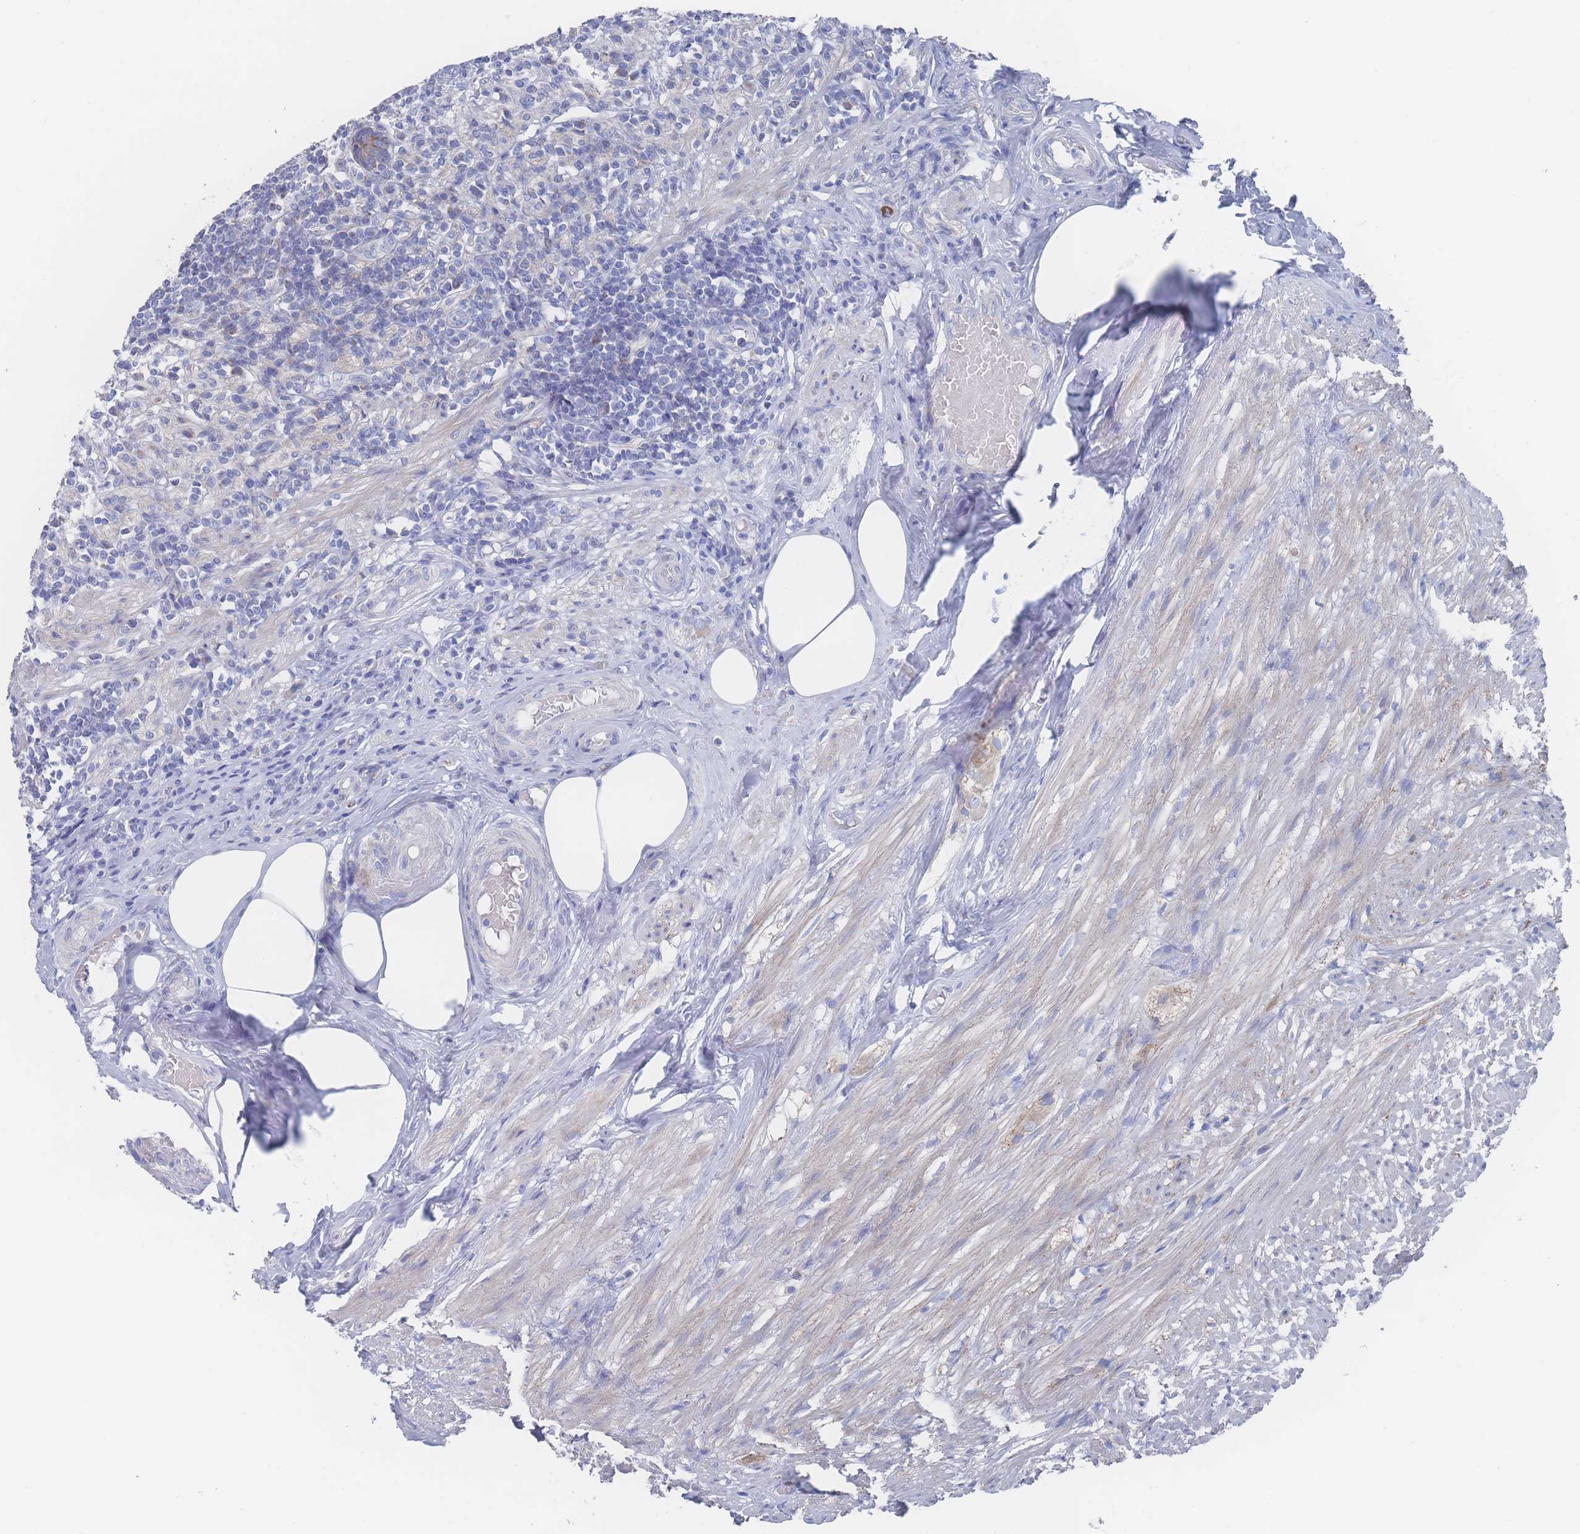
{"staining": {"intensity": "moderate", "quantity": ">75%", "location": "cytoplasmic/membranous"}, "tissue": "appendix", "cell_type": "Glandular cells", "image_type": "normal", "snomed": [{"axis": "morphology", "description": "Normal tissue, NOS"}, {"axis": "topography", "description": "Appendix"}], "caption": "Brown immunohistochemical staining in benign appendix exhibits moderate cytoplasmic/membranous expression in about >75% of glandular cells.", "gene": "SNPH", "patient": {"sex": "male", "age": 83}}